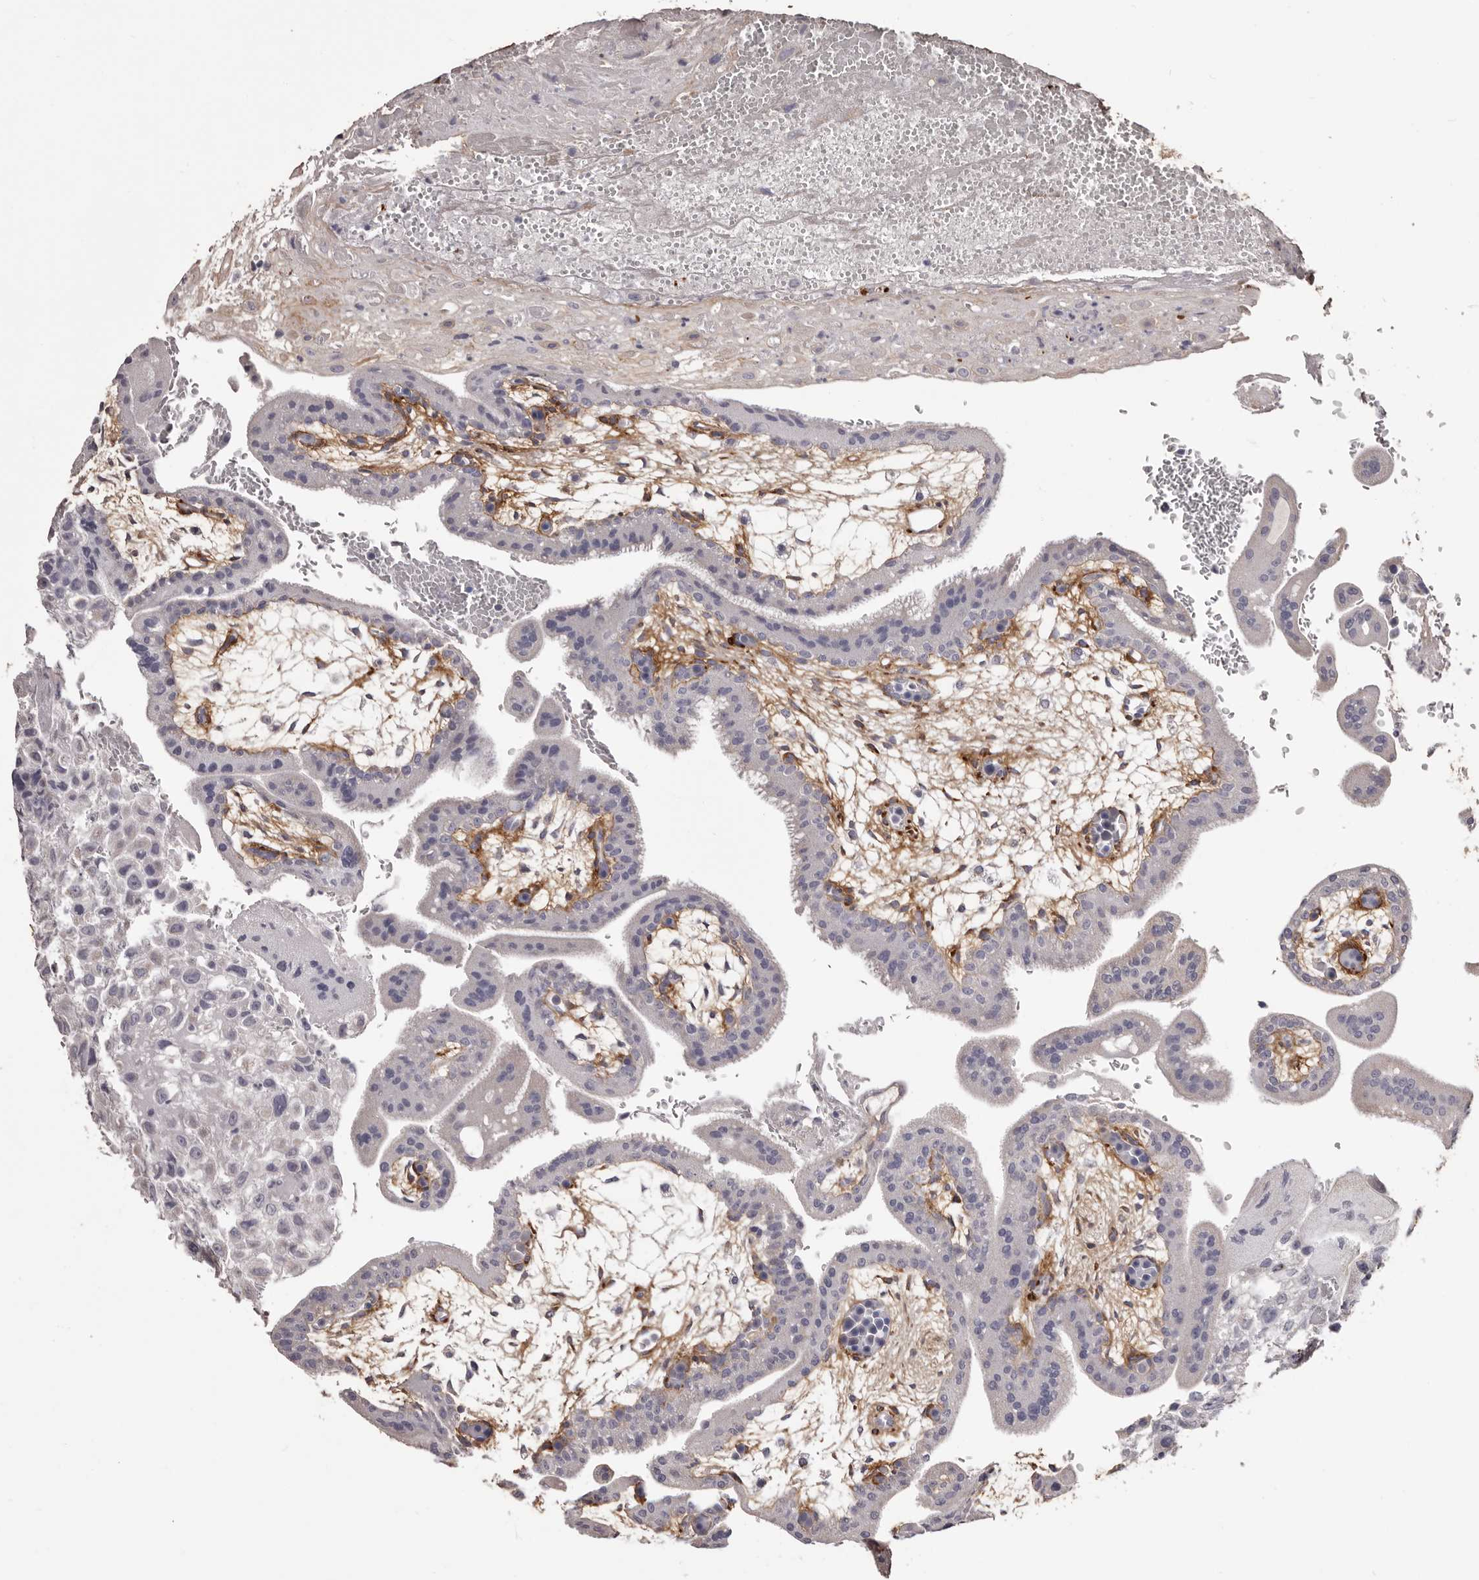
{"staining": {"intensity": "negative", "quantity": "none", "location": "none"}, "tissue": "placenta", "cell_type": "Decidual cells", "image_type": "normal", "snomed": [{"axis": "morphology", "description": "Normal tissue, NOS"}, {"axis": "topography", "description": "Placenta"}], "caption": "This histopathology image is of benign placenta stained with immunohistochemistry to label a protein in brown with the nuclei are counter-stained blue. There is no positivity in decidual cells. (DAB immunohistochemistry visualized using brightfield microscopy, high magnification).", "gene": "COL6A1", "patient": {"sex": "female", "age": 35}}